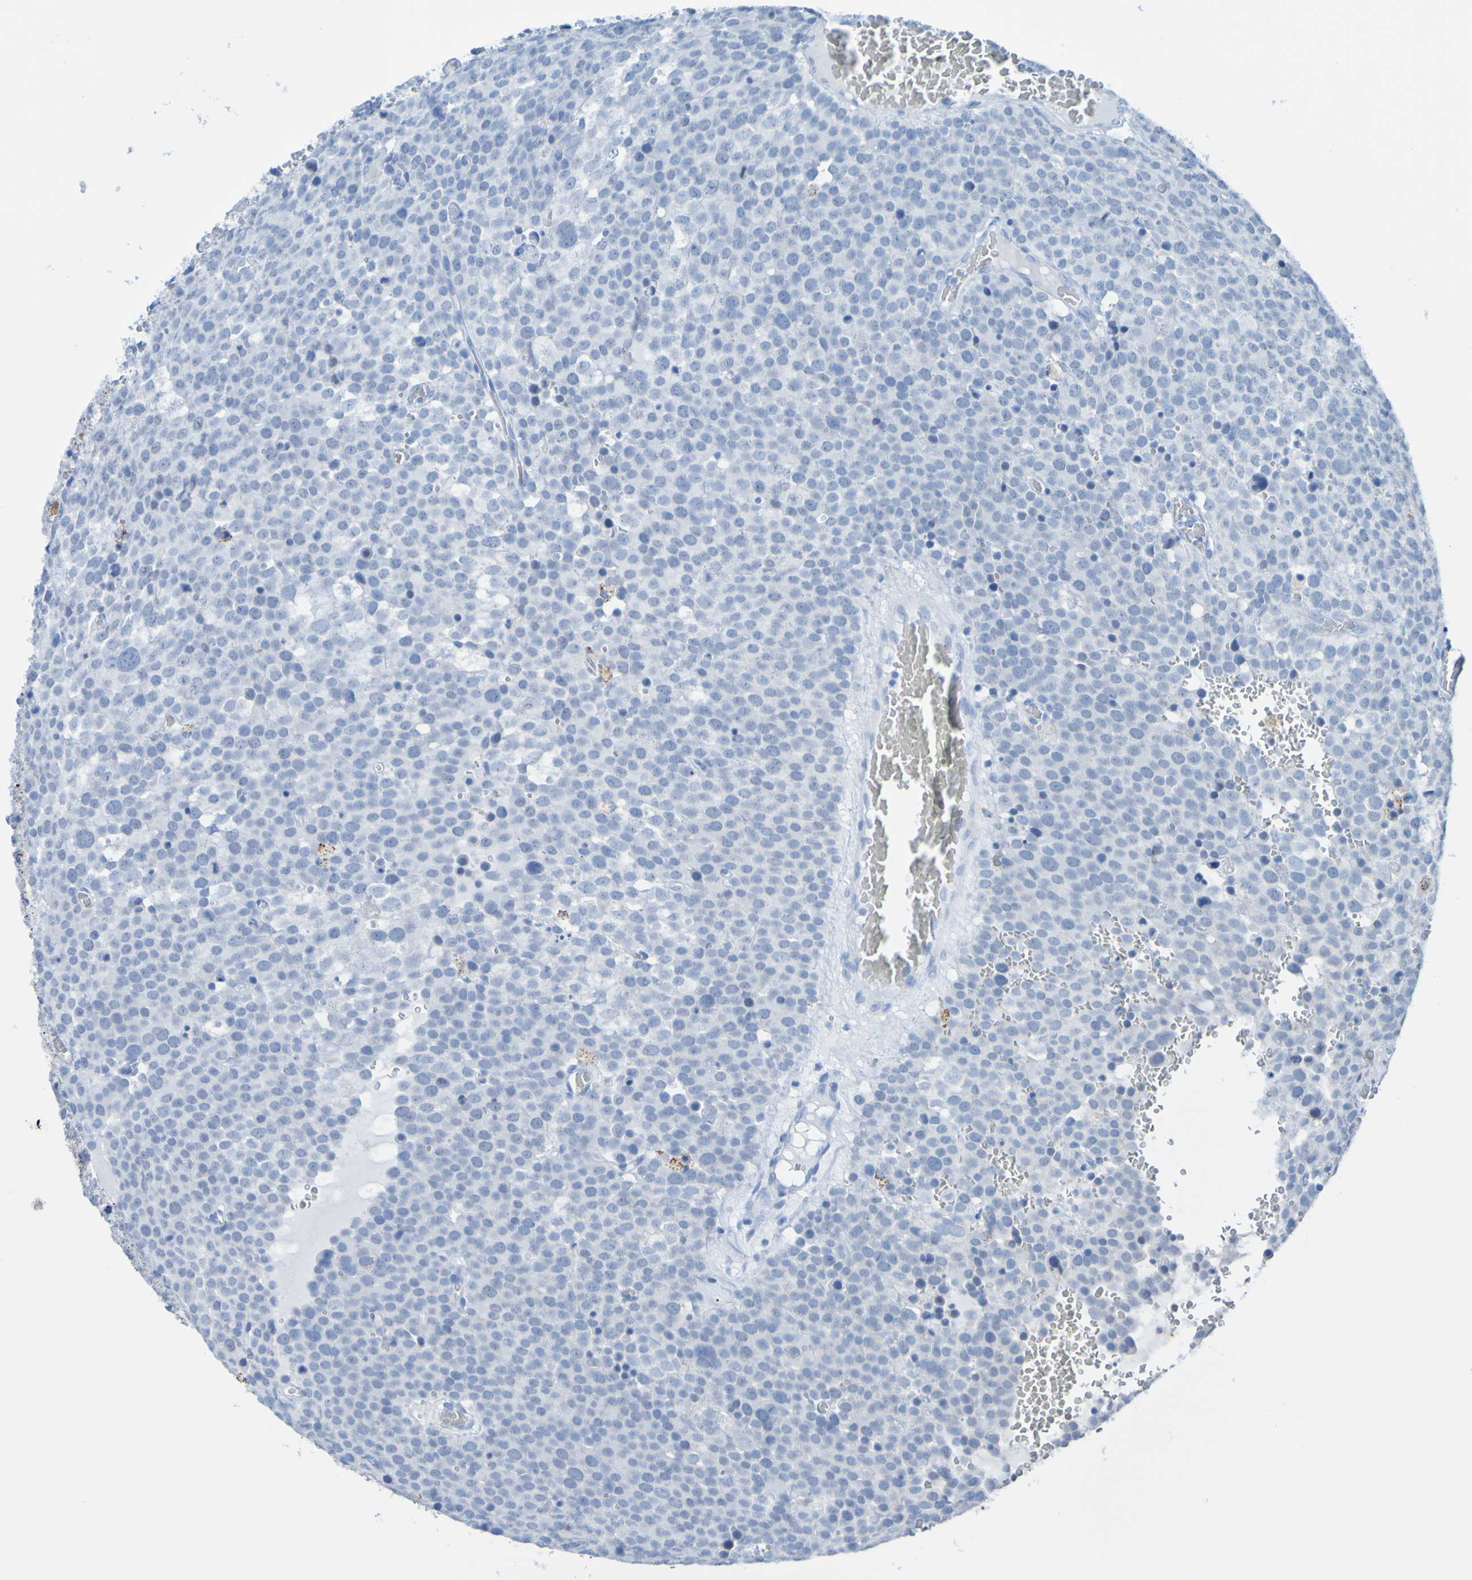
{"staining": {"intensity": "negative", "quantity": "none", "location": "none"}, "tissue": "testis cancer", "cell_type": "Tumor cells", "image_type": "cancer", "snomed": [{"axis": "morphology", "description": "Seminoma, NOS"}, {"axis": "topography", "description": "Testis"}], "caption": "Immunohistochemistry (IHC) histopathology image of neoplastic tissue: human seminoma (testis) stained with DAB (3,3'-diaminobenzidine) exhibits no significant protein expression in tumor cells.", "gene": "ACMSD", "patient": {"sex": "male", "age": 71}}